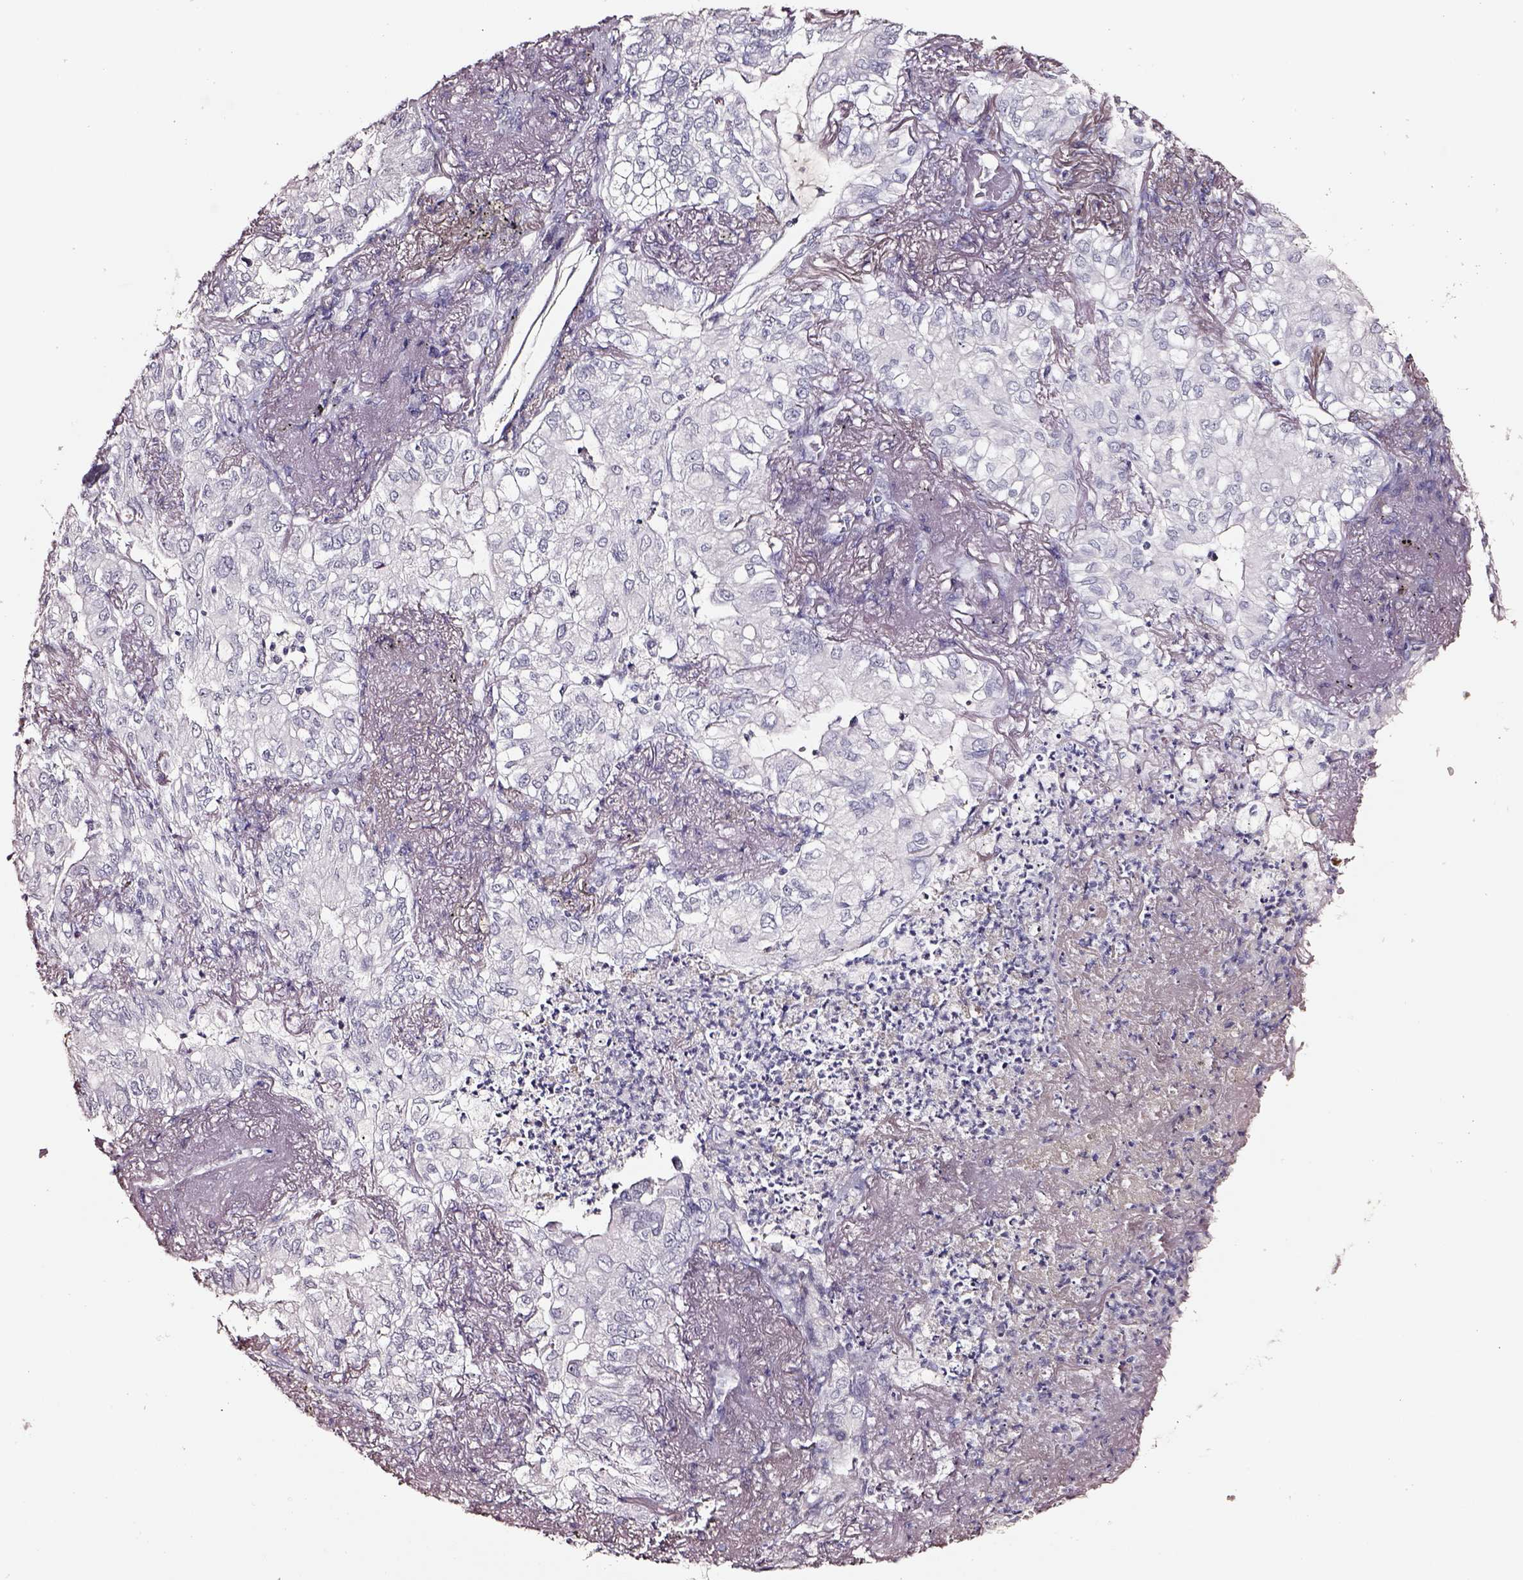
{"staining": {"intensity": "negative", "quantity": "none", "location": "none"}, "tissue": "lung cancer", "cell_type": "Tumor cells", "image_type": "cancer", "snomed": [{"axis": "morphology", "description": "Adenocarcinoma, NOS"}, {"axis": "topography", "description": "Lung"}], "caption": "An image of adenocarcinoma (lung) stained for a protein shows no brown staining in tumor cells.", "gene": "SMIM17", "patient": {"sex": "female", "age": 73}}